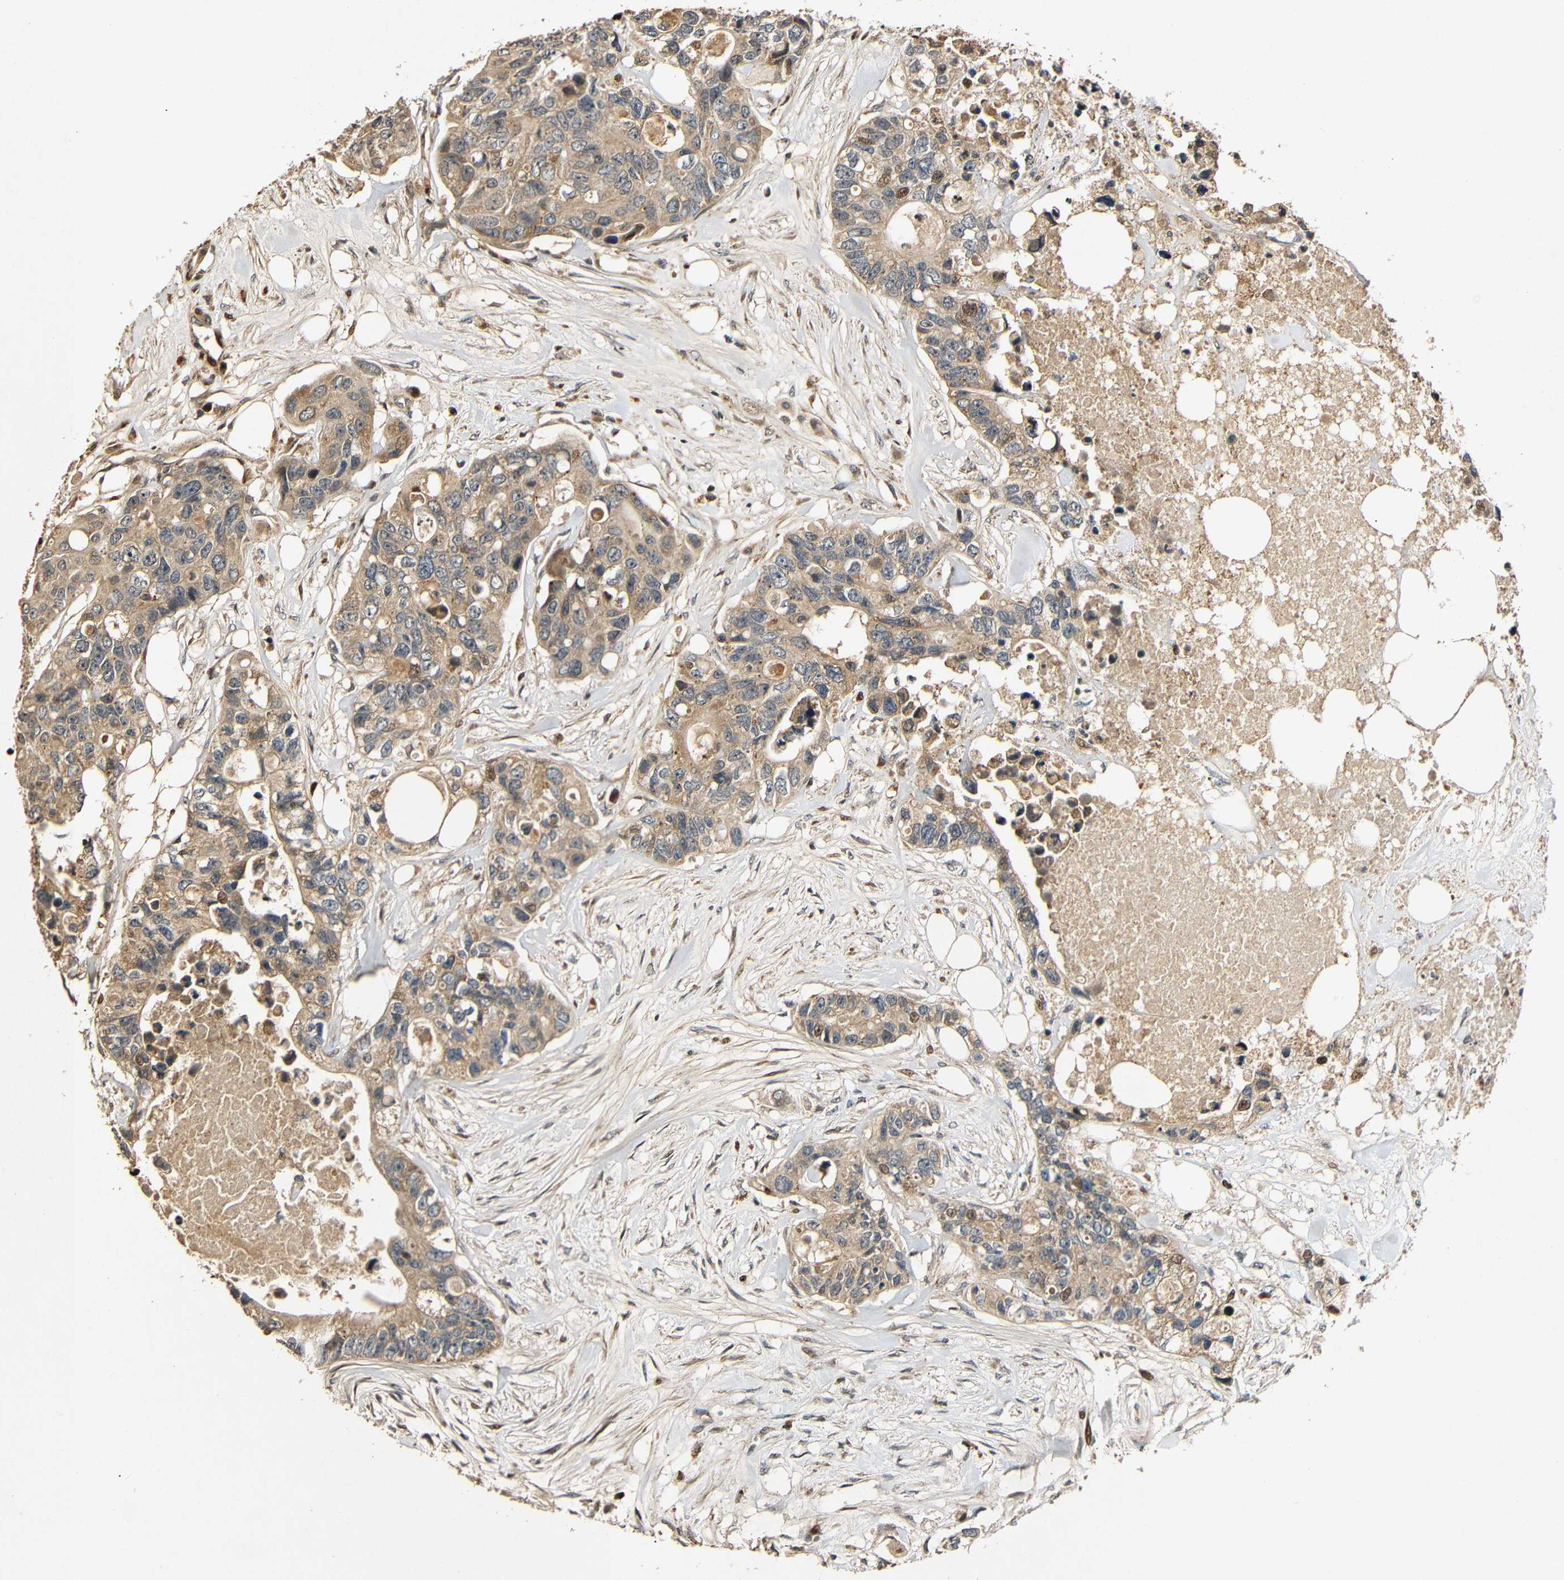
{"staining": {"intensity": "moderate", "quantity": ">75%", "location": "cytoplasmic/membranous,nuclear"}, "tissue": "colorectal cancer", "cell_type": "Tumor cells", "image_type": "cancer", "snomed": [{"axis": "morphology", "description": "Adenocarcinoma, NOS"}, {"axis": "topography", "description": "Colon"}], "caption": "Immunohistochemistry staining of colorectal cancer (adenocarcinoma), which reveals medium levels of moderate cytoplasmic/membranous and nuclear staining in about >75% of tumor cells indicating moderate cytoplasmic/membranous and nuclear protein expression. The staining was performed using DAB (brown) for protein detection and nuclei were counterstained in hematoxylin (blue).", "gene": "KAZALD1", "patient": {"sex": "female", "age": 57}}